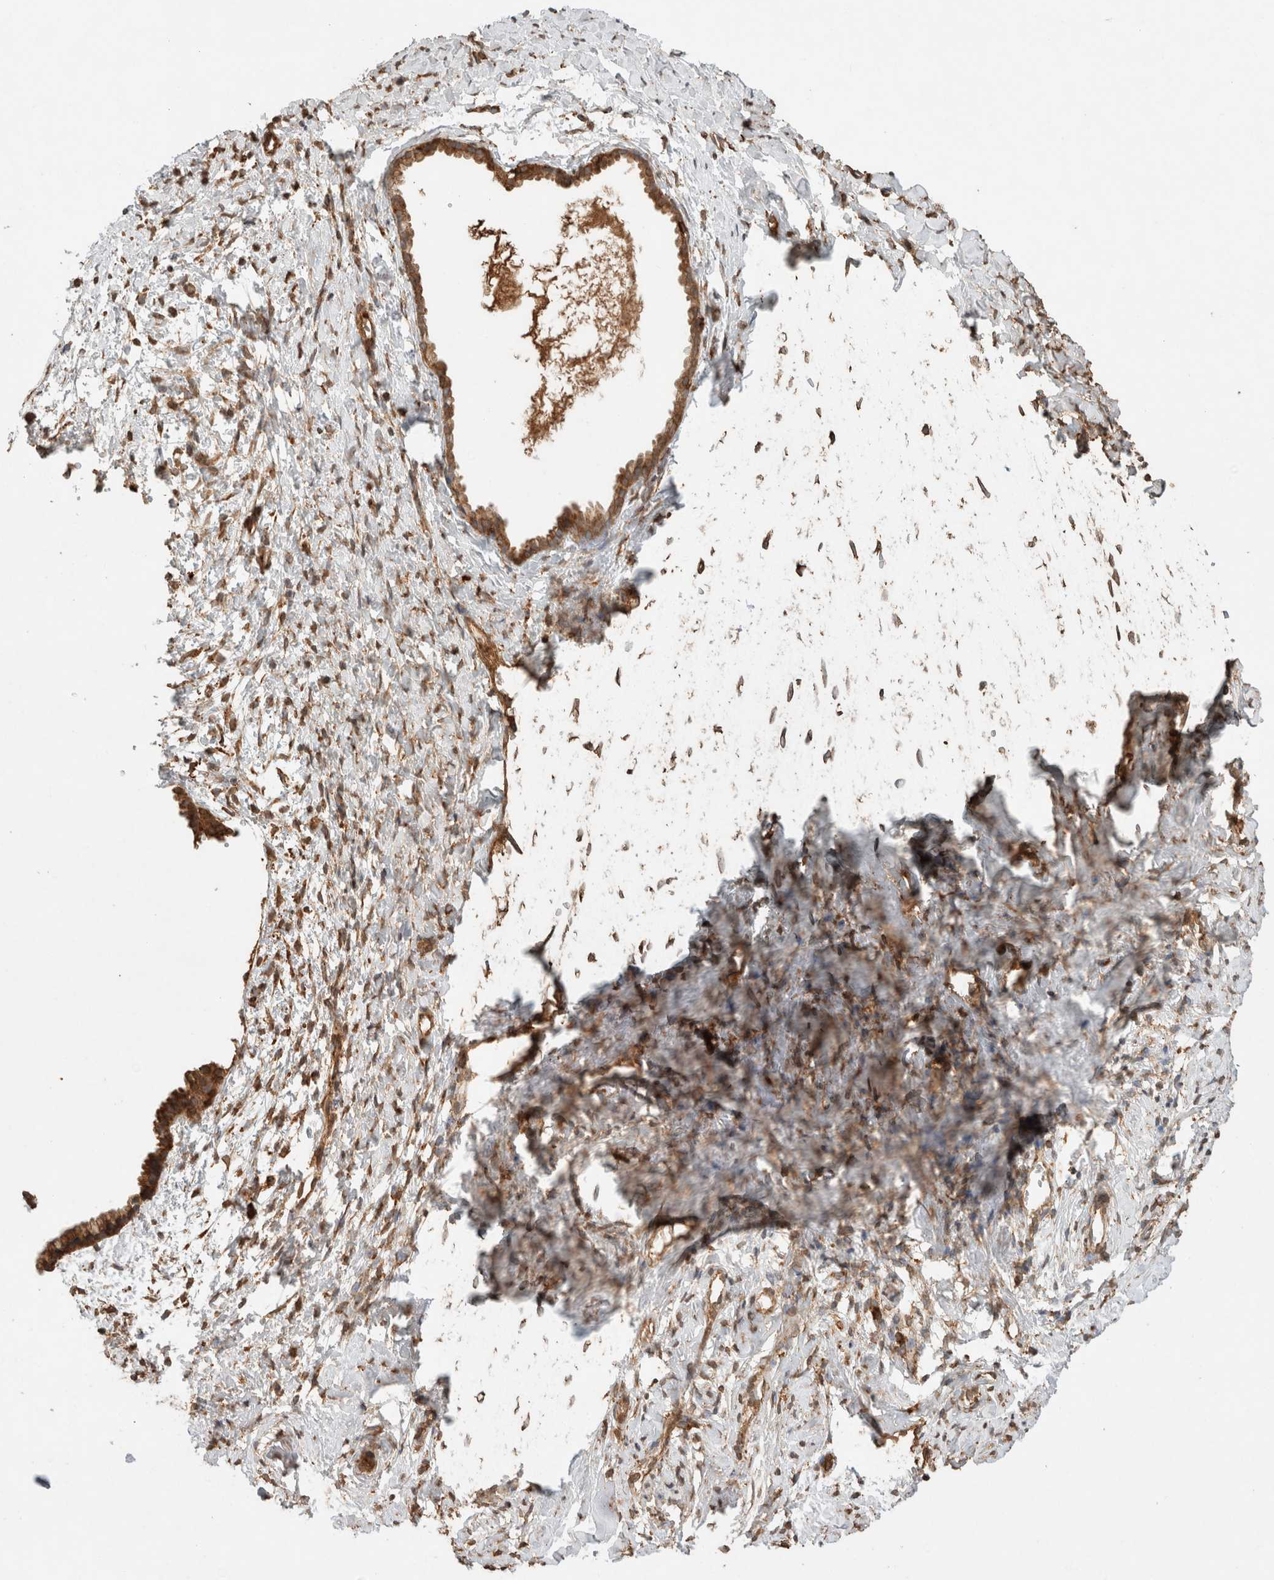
{"staining": {"intensity": "moderate", "quantity": ">75%", "location": "cytoplasmic/membranous"}, "tissue": "cervix", "cell_type": "Glandular cells", "image_type": "normal", "snomed": [{"axis": "morphology", "description": "Normal tissue, NOS"}, {"axis": "topography", "description": "Cervix"}], "caption": "Immunohistochemistry (DAB (3,3'-diaminobenzidine)) staining of benign cervix demonstrates moderate cytoplasmic/membranous protein positivity in approximately >75% of glandular cells.", "gene": "ERAP1", "patient": {"sex": "female", "age": 75}}